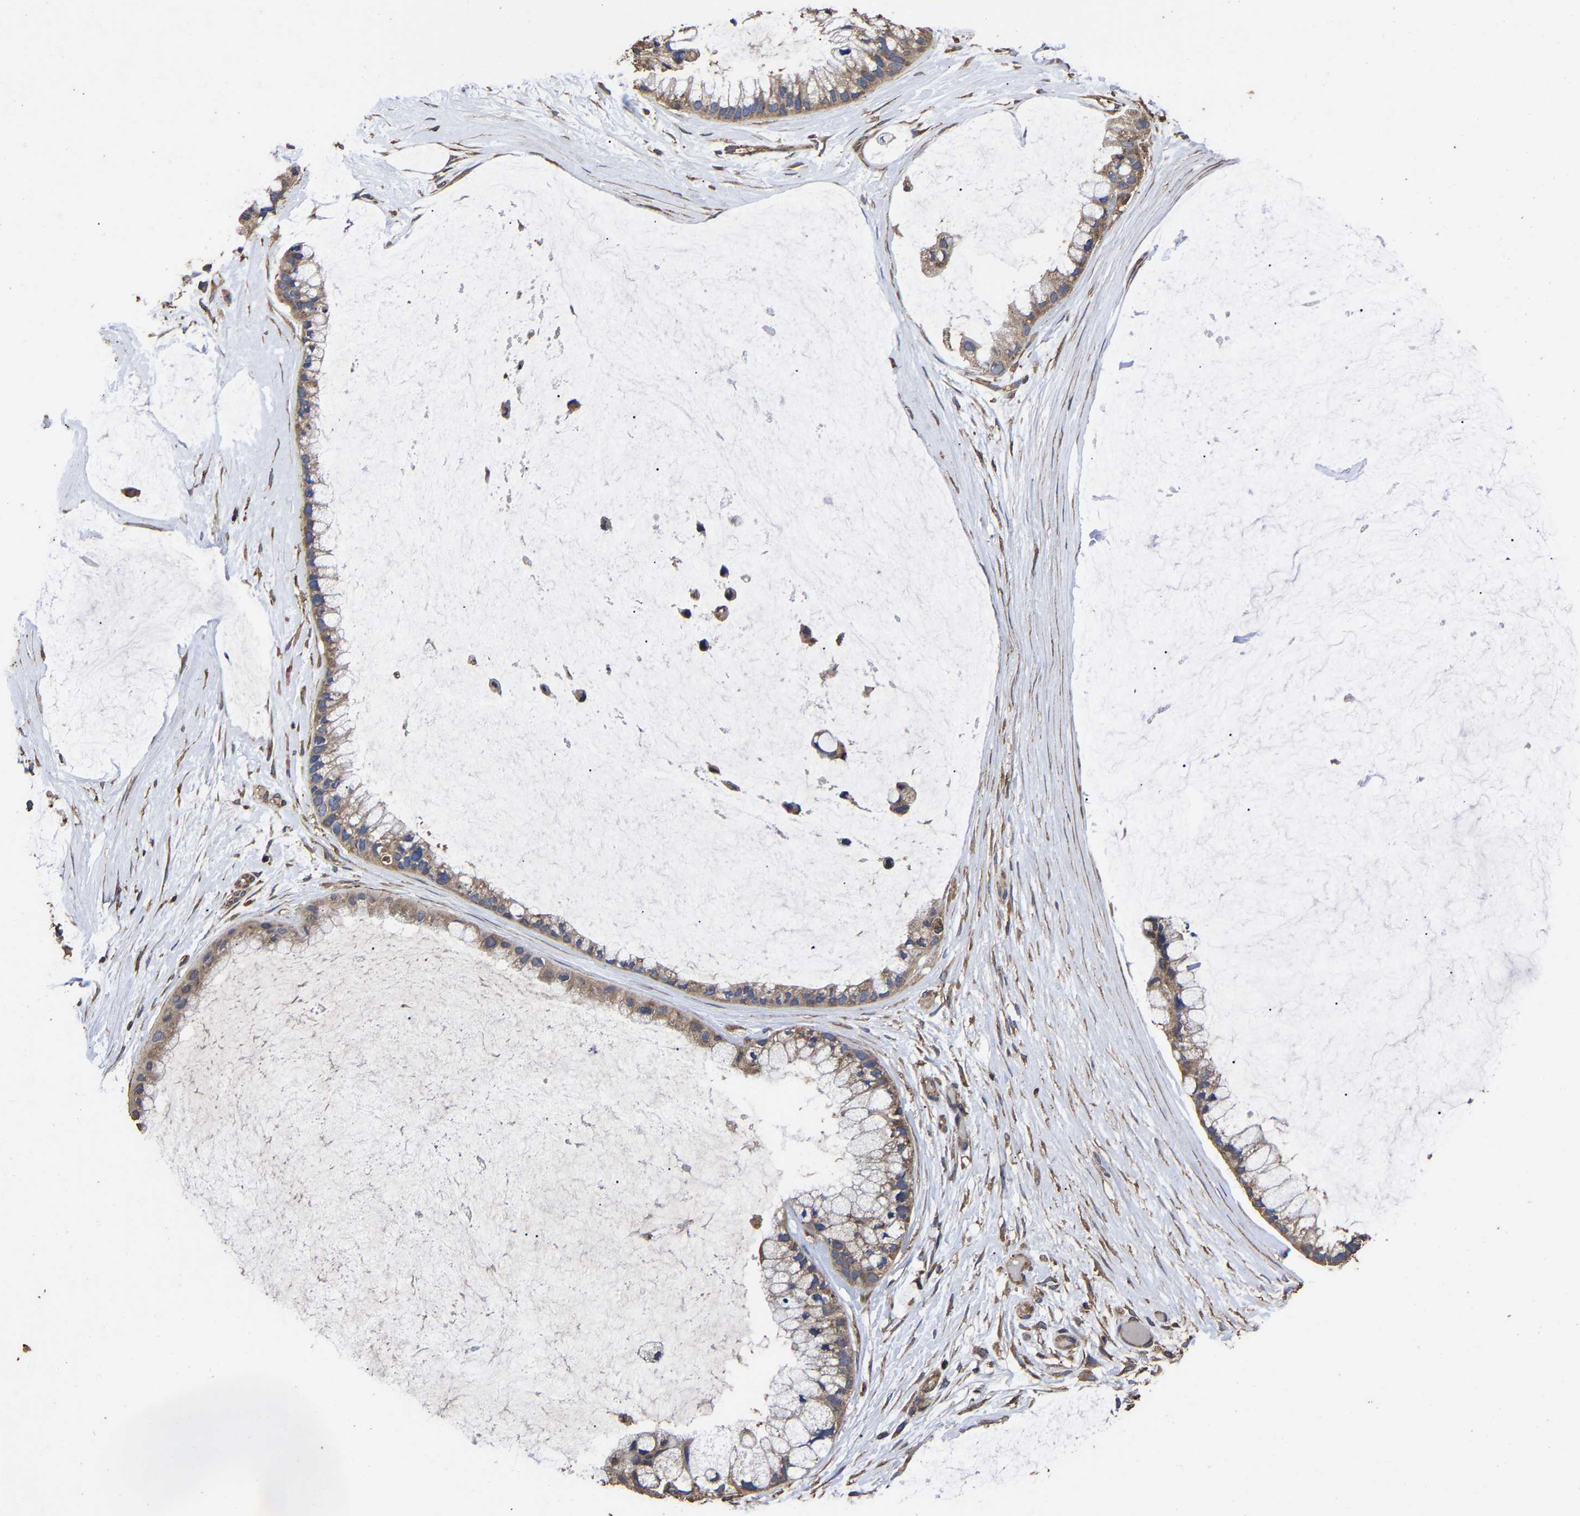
{"staining": {"intensity": "moderate", "quantity": ">75%", "location": "cytoplasmic/membranous"}, "tissue": "ovarian cancer", "cell_type": "Tumor cells", "image_type": "cancer", "snomed": [{"axis": "morphology", "description": "Cystadenocarcinoma, mucinous, NOS"}, {"axis": "topography", "description": "Ovary"}], "caption": "IHC histopathology image of human ovarian cancer (mucinous cystadenocarcinoma) stained for a protein (brown), which shows medium levels of moderate cytoplasmic/membranous positivity in about >75% of tumor cells.", "gene": "ITCH", "patient": {"sex": "female", "age": 39}}